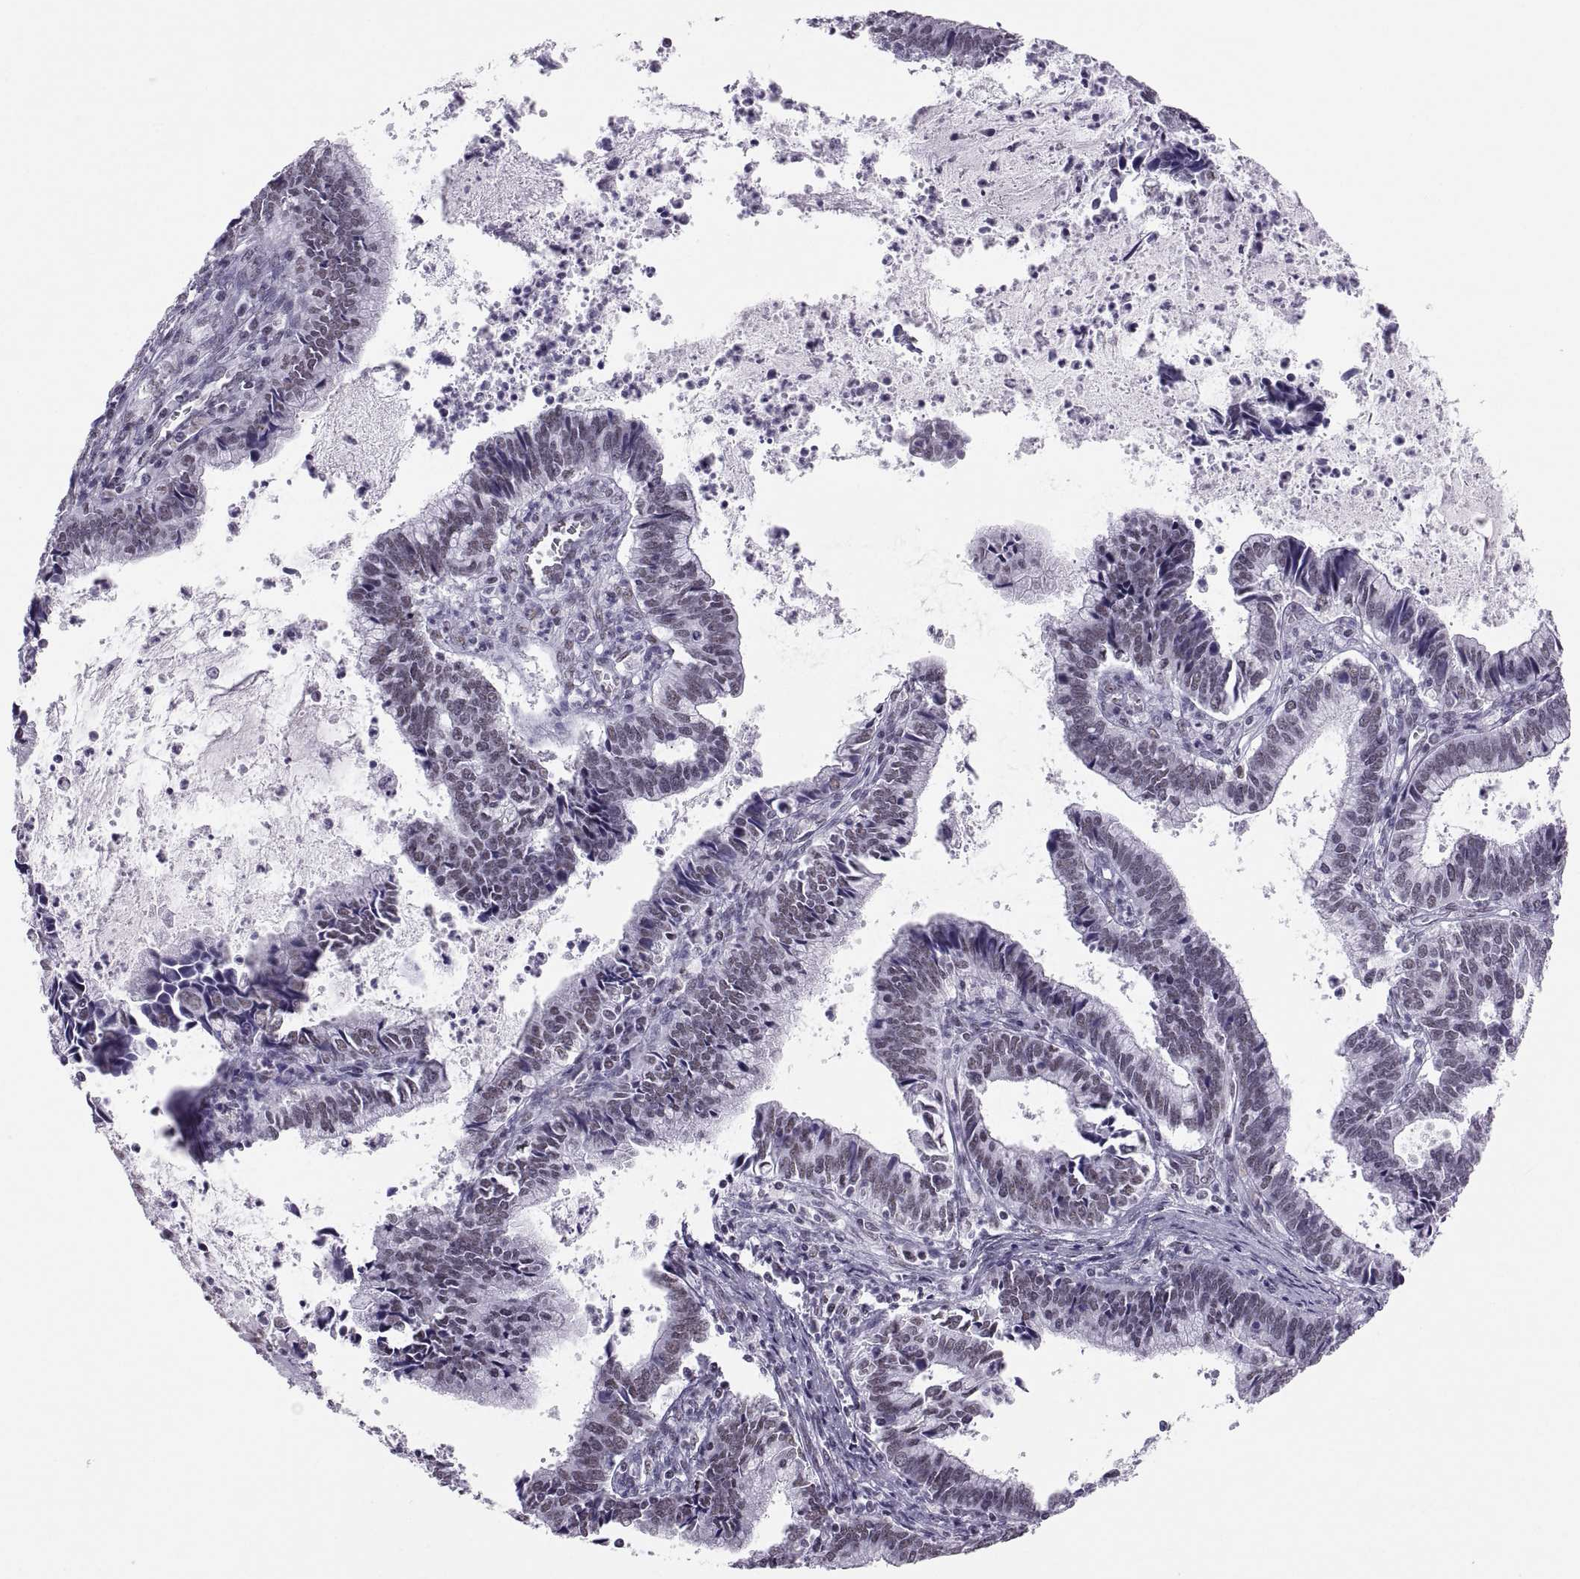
{"staining": {"intensity": "negative", "quantity": "none", "location": "none"}, "tissue": "cervical cancer", "cell_type": "Tumor cells", "image_type": "cancer", "snomed": [{"axis": "morphology", "description": "Adenocarcinoma, NOS"}, {"axis": "topography", "description": "Cervix"}], "caption": "Immunohistochemistry (IHC) photomicrograph of cervical adenocarcinoma stained for a protein (brown), which shows no staining in tumor cells. Nuclei are stained in blue.", "gene": "NEUROD6", "patient": {"sex": "female", "age": 42}}